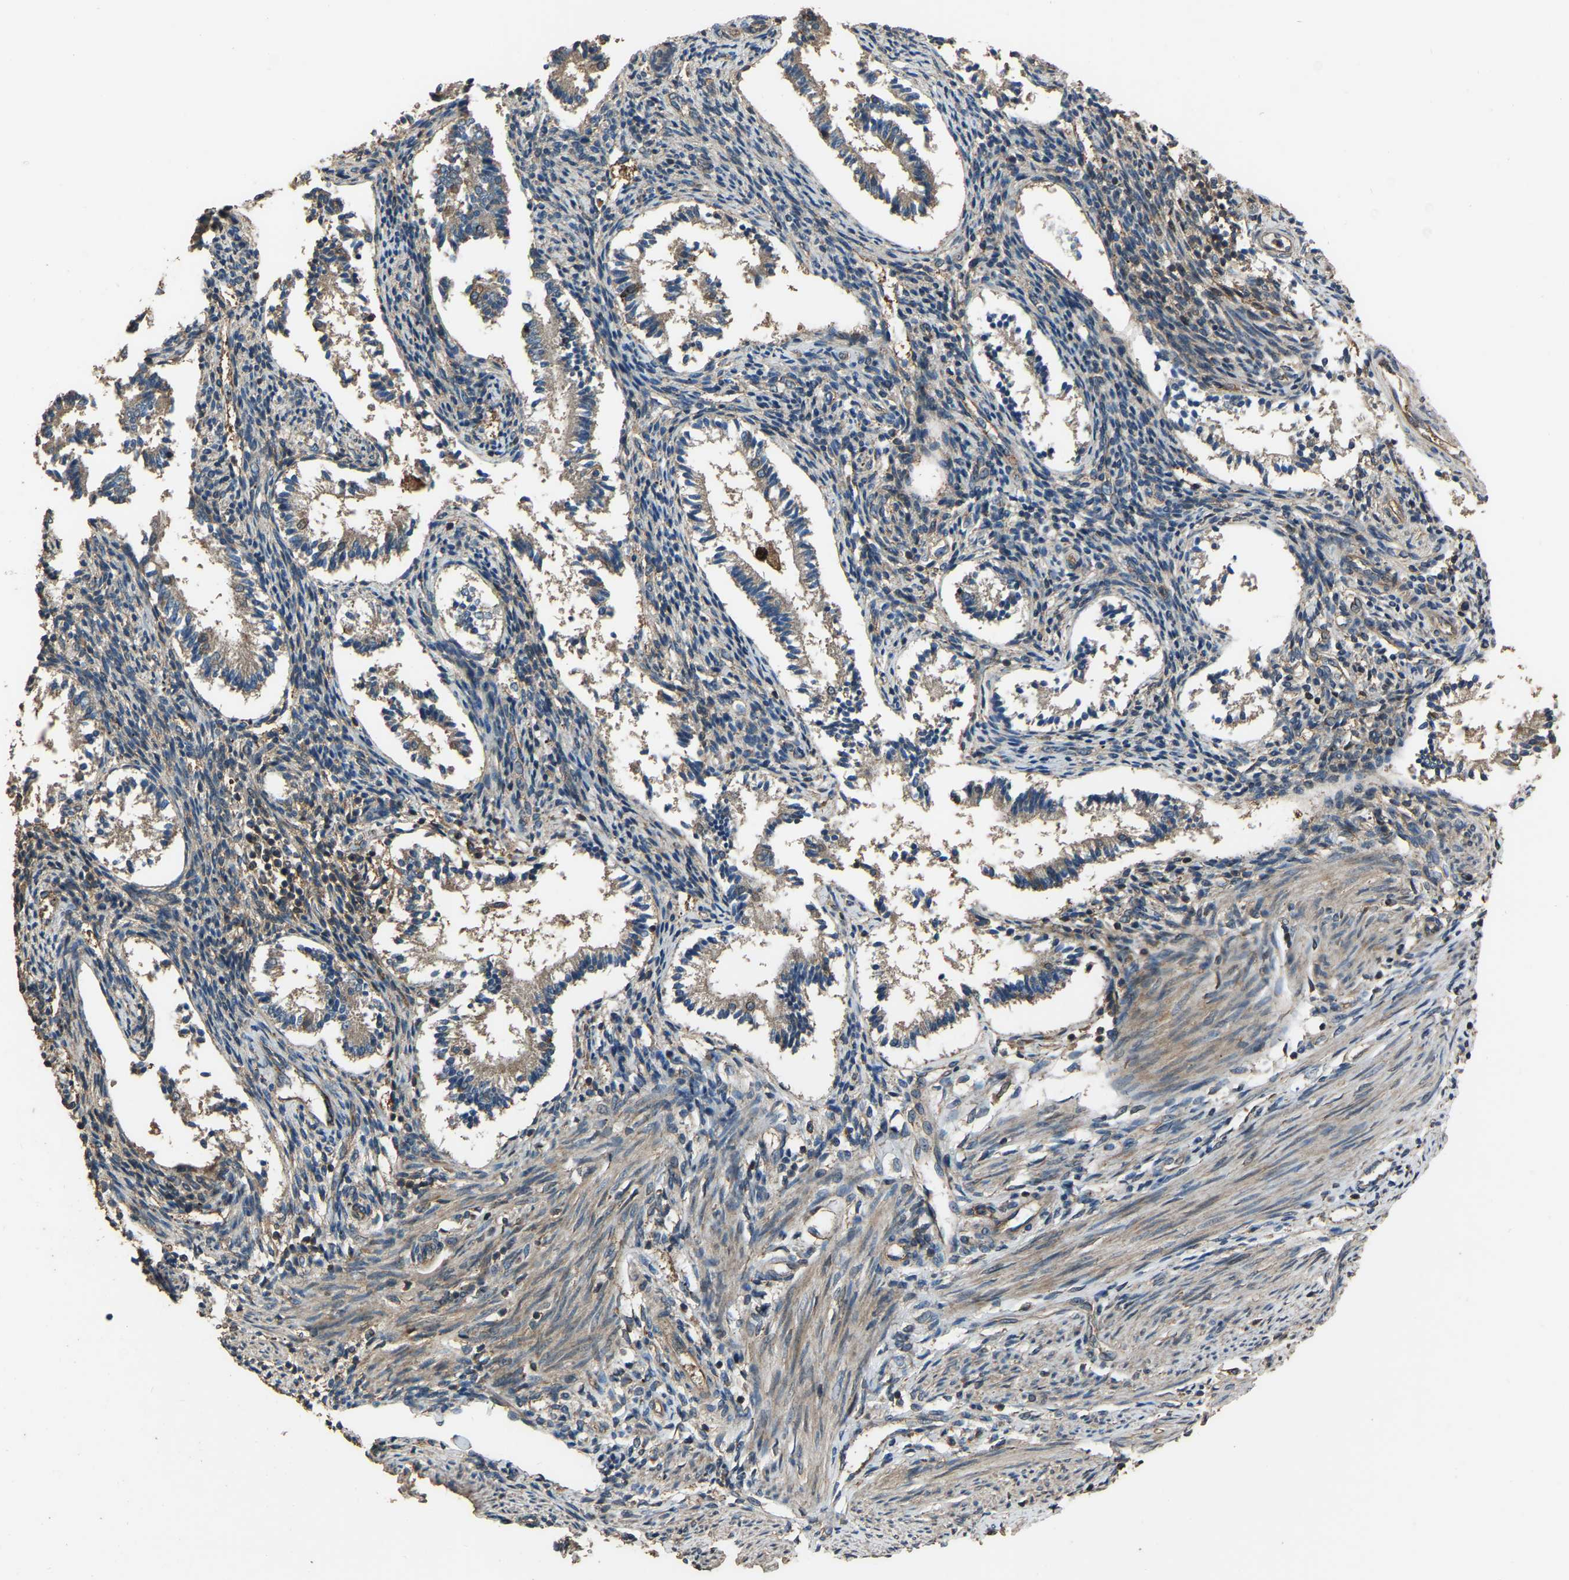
{"staining": {"intensity": "weak", "quantity": "25%-75%", "location": "cytoplasmic/membranous"}, "tissue": "endometrium", "cell_type": "Cells in endometrial stroma", "image_type": "normal", "snomed": [{"axis": "morphology", "description": "Normal tissue, NOS"}, {"axis": "topography", "description": "Endometrium"}], "caption": "Cells in endometrial stroma show low levels of weak cytoplasmic/membranous positivity in approximately 25%-75% of cells in benign human endometrium. (IHC, brightfield microscopy, high magnification).", "gene": "SLC4A2", "patient": {"sex": "female", "age": 42}}